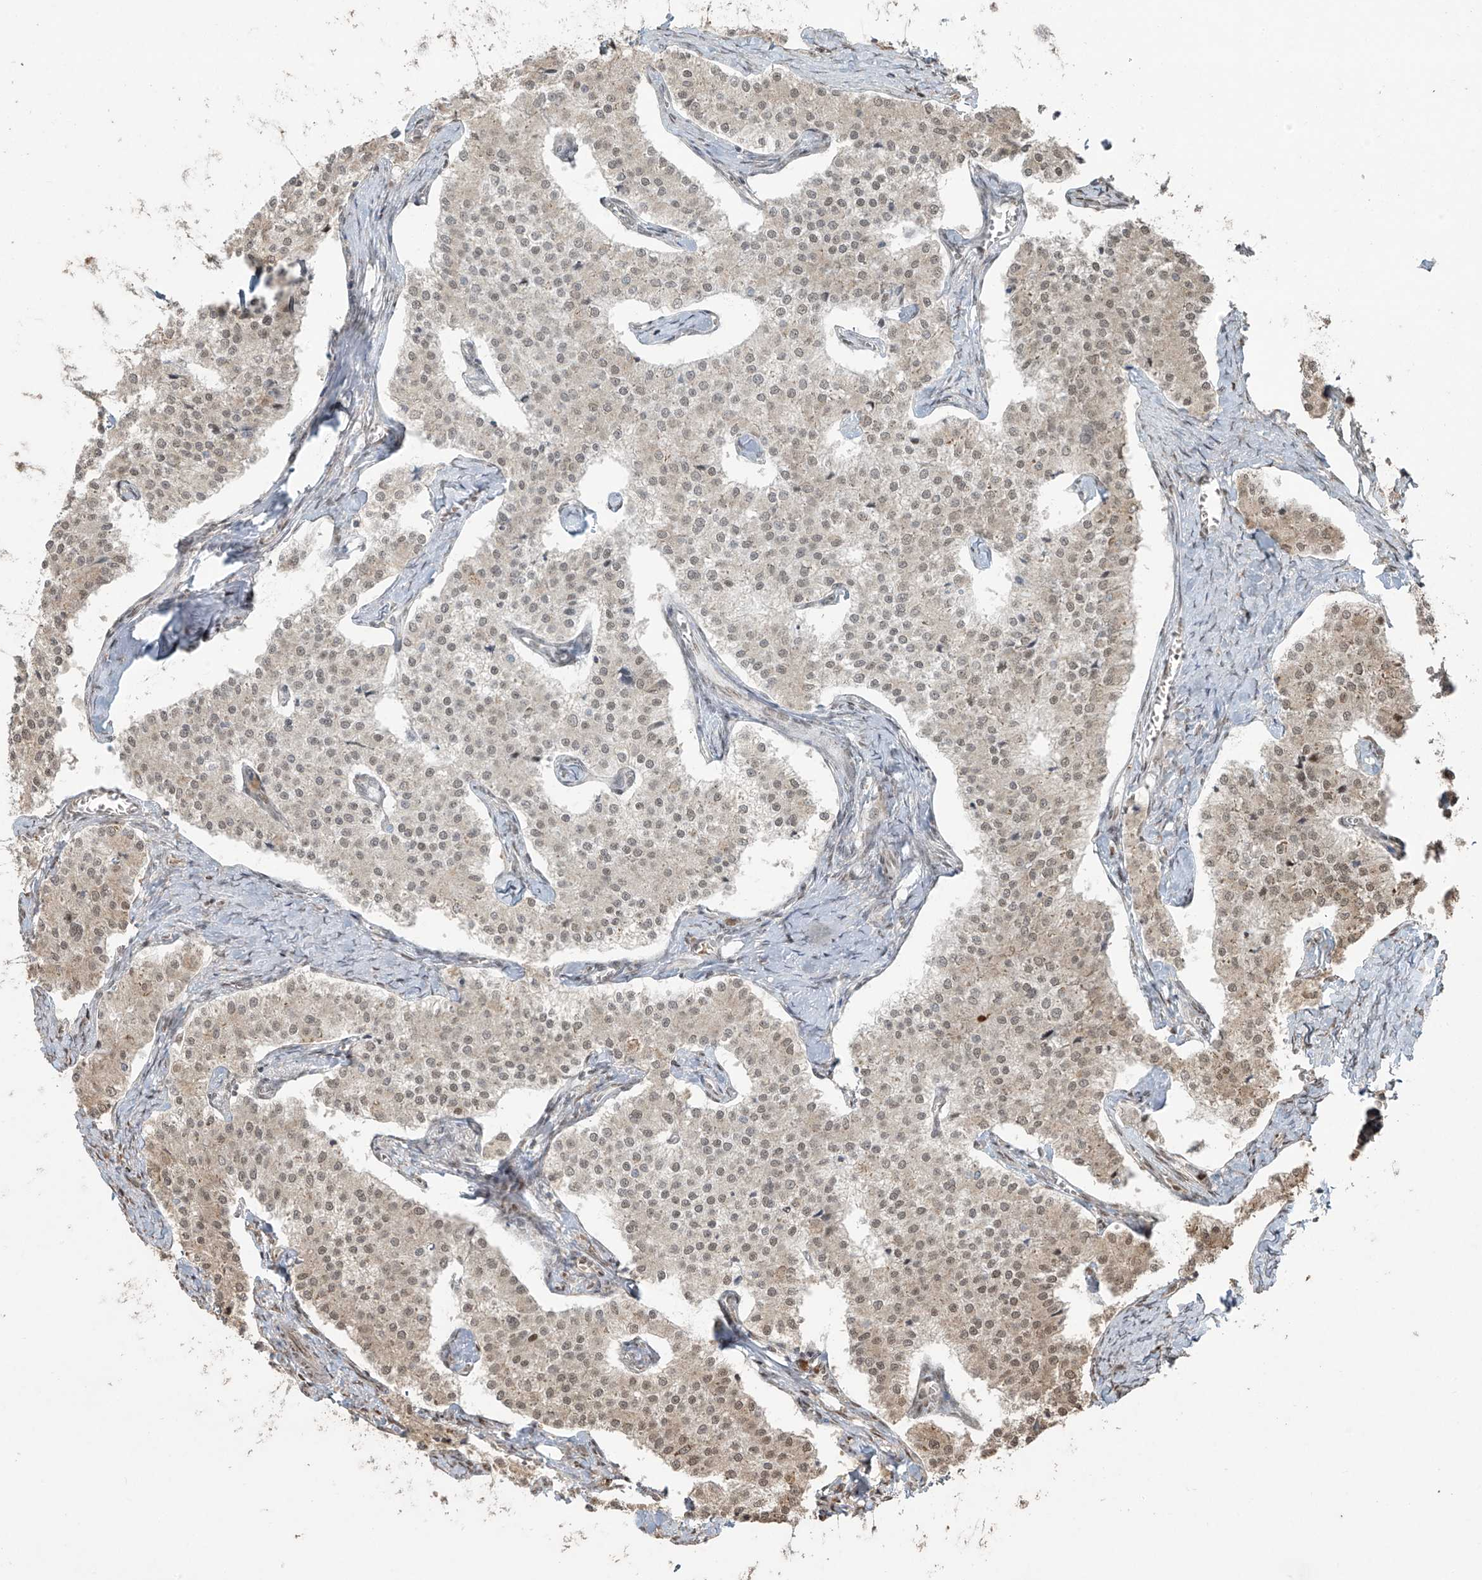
{"staining": {"intensity": "weak", "quantity": ">75%", "location": "nuclear"}, "tissue": "carcinoid", "cell_type": "Tumor cells", "image_type": "cancer", "snomed": [{"axis": "morphology", "description": "Carcinoid, malignant, NOS"}, {"axis": "topography", "description": "Colon"}], "caption": "Immunohistochemistry (IHC) of carcinoid demonstrates low levels of weak nuclear staining in approximately >75% of tumor cells. (brown staining indicates protein expression, while blue staining denotes nuclei).", "gene": "TTC22", "patient": {"sex": "female", "age": 52}}